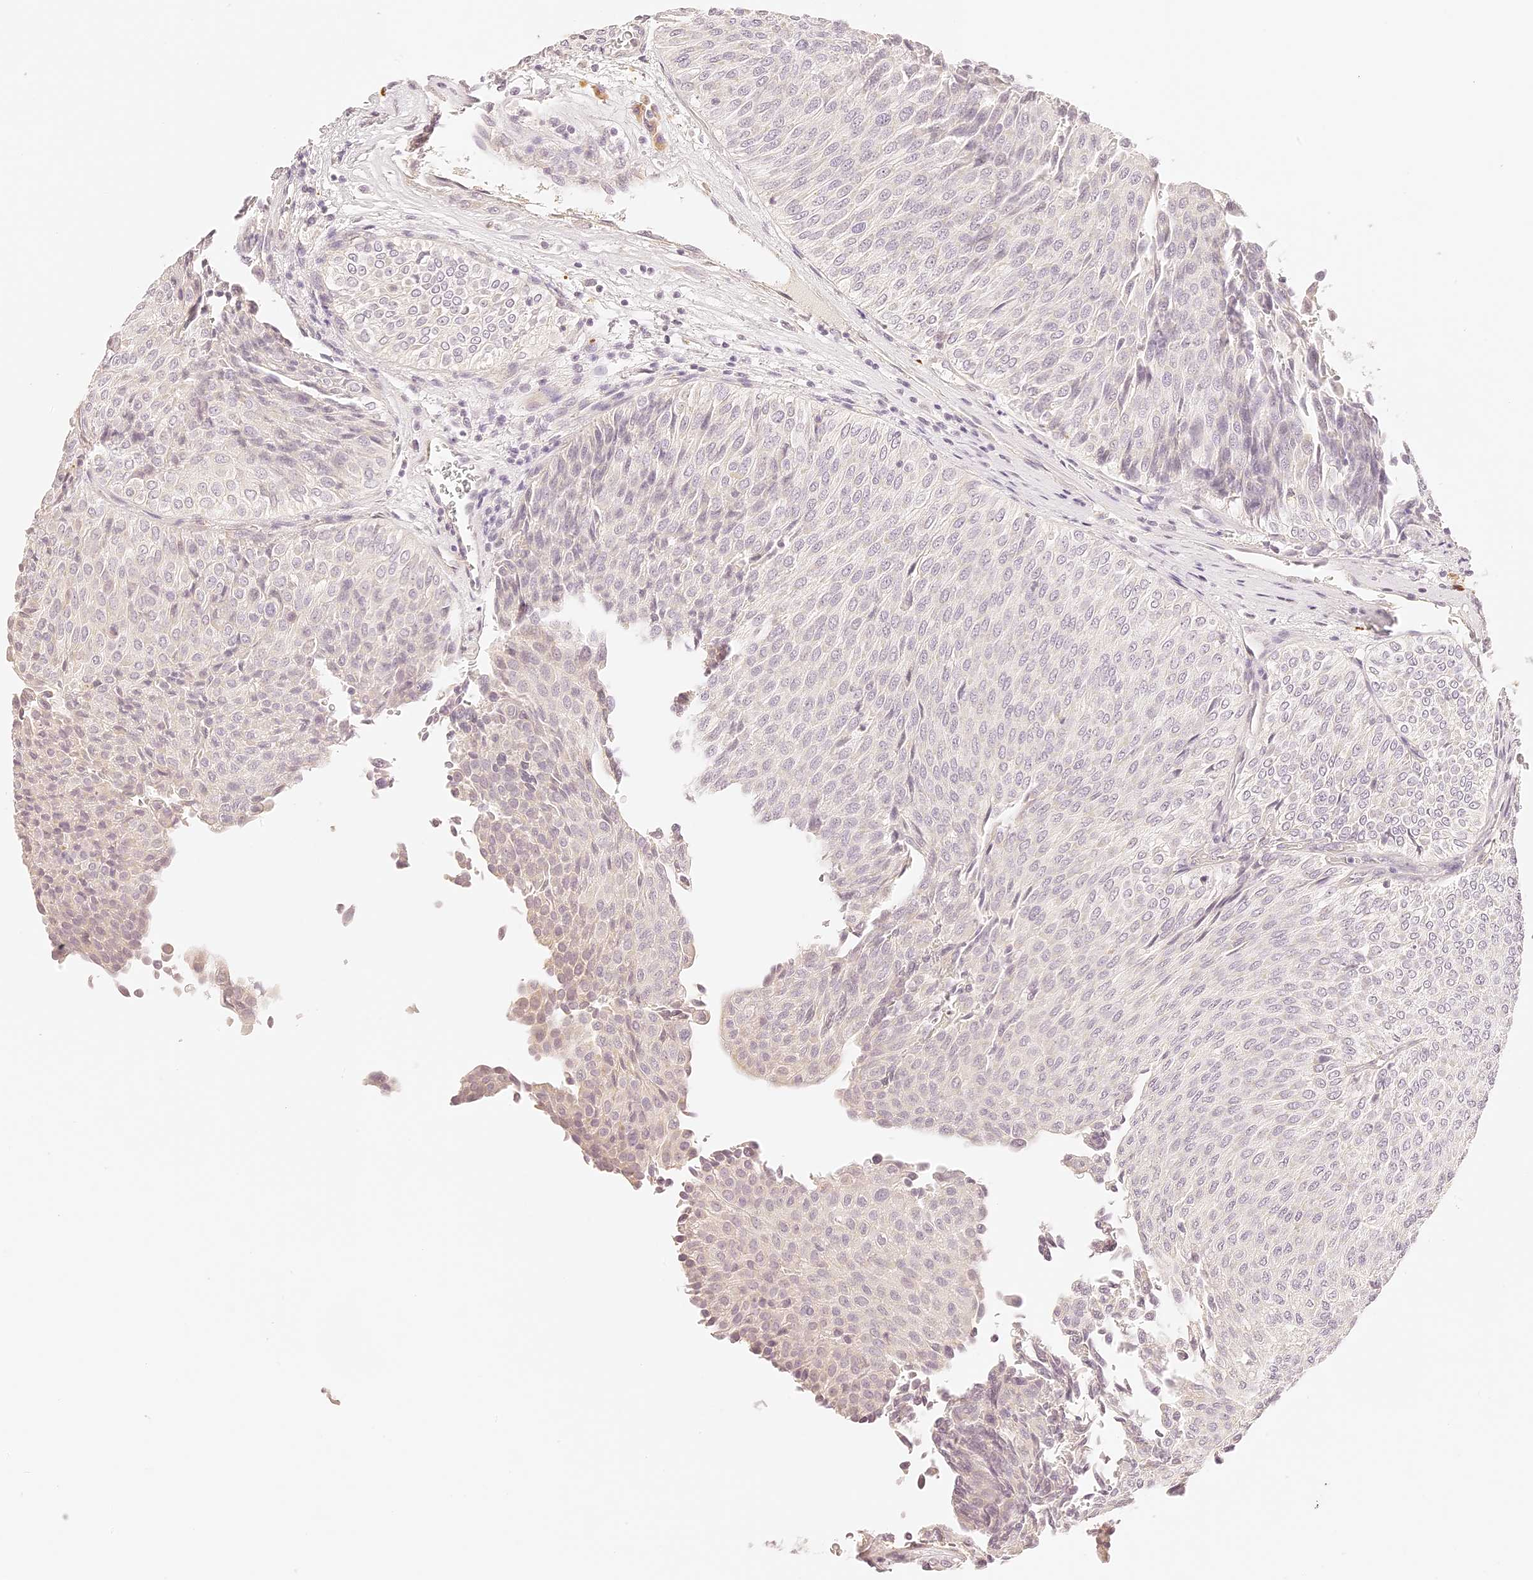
{"staining": {"intensity": "negative", "quantity": "none", "location": "none"}, "tissue": "urothelial cancer", "cell_type": "Tumor cells", "image_type": "cancer", "snomed": [{"axis": "morphology", "description": "Urothelial carcinoma, Low grade"}, {"axis": "topography", "description": "Urinary bladder"}], "caption": "High magnification brightfield microscopy of low-grade urothelial carcinoma stained with DAB (brown) and counterstained with hematoxylin (blue): tumor cells show no significant positivity. The staining was performed using DAB (3,3'-diaminobenzidine) to visualize the protein expression in brown, while the nuclei were stained in blue with hematoxylin (Magnification: 20x).", "gene": "TRIM45", "patient": {"sex": "male", "age": 78}}